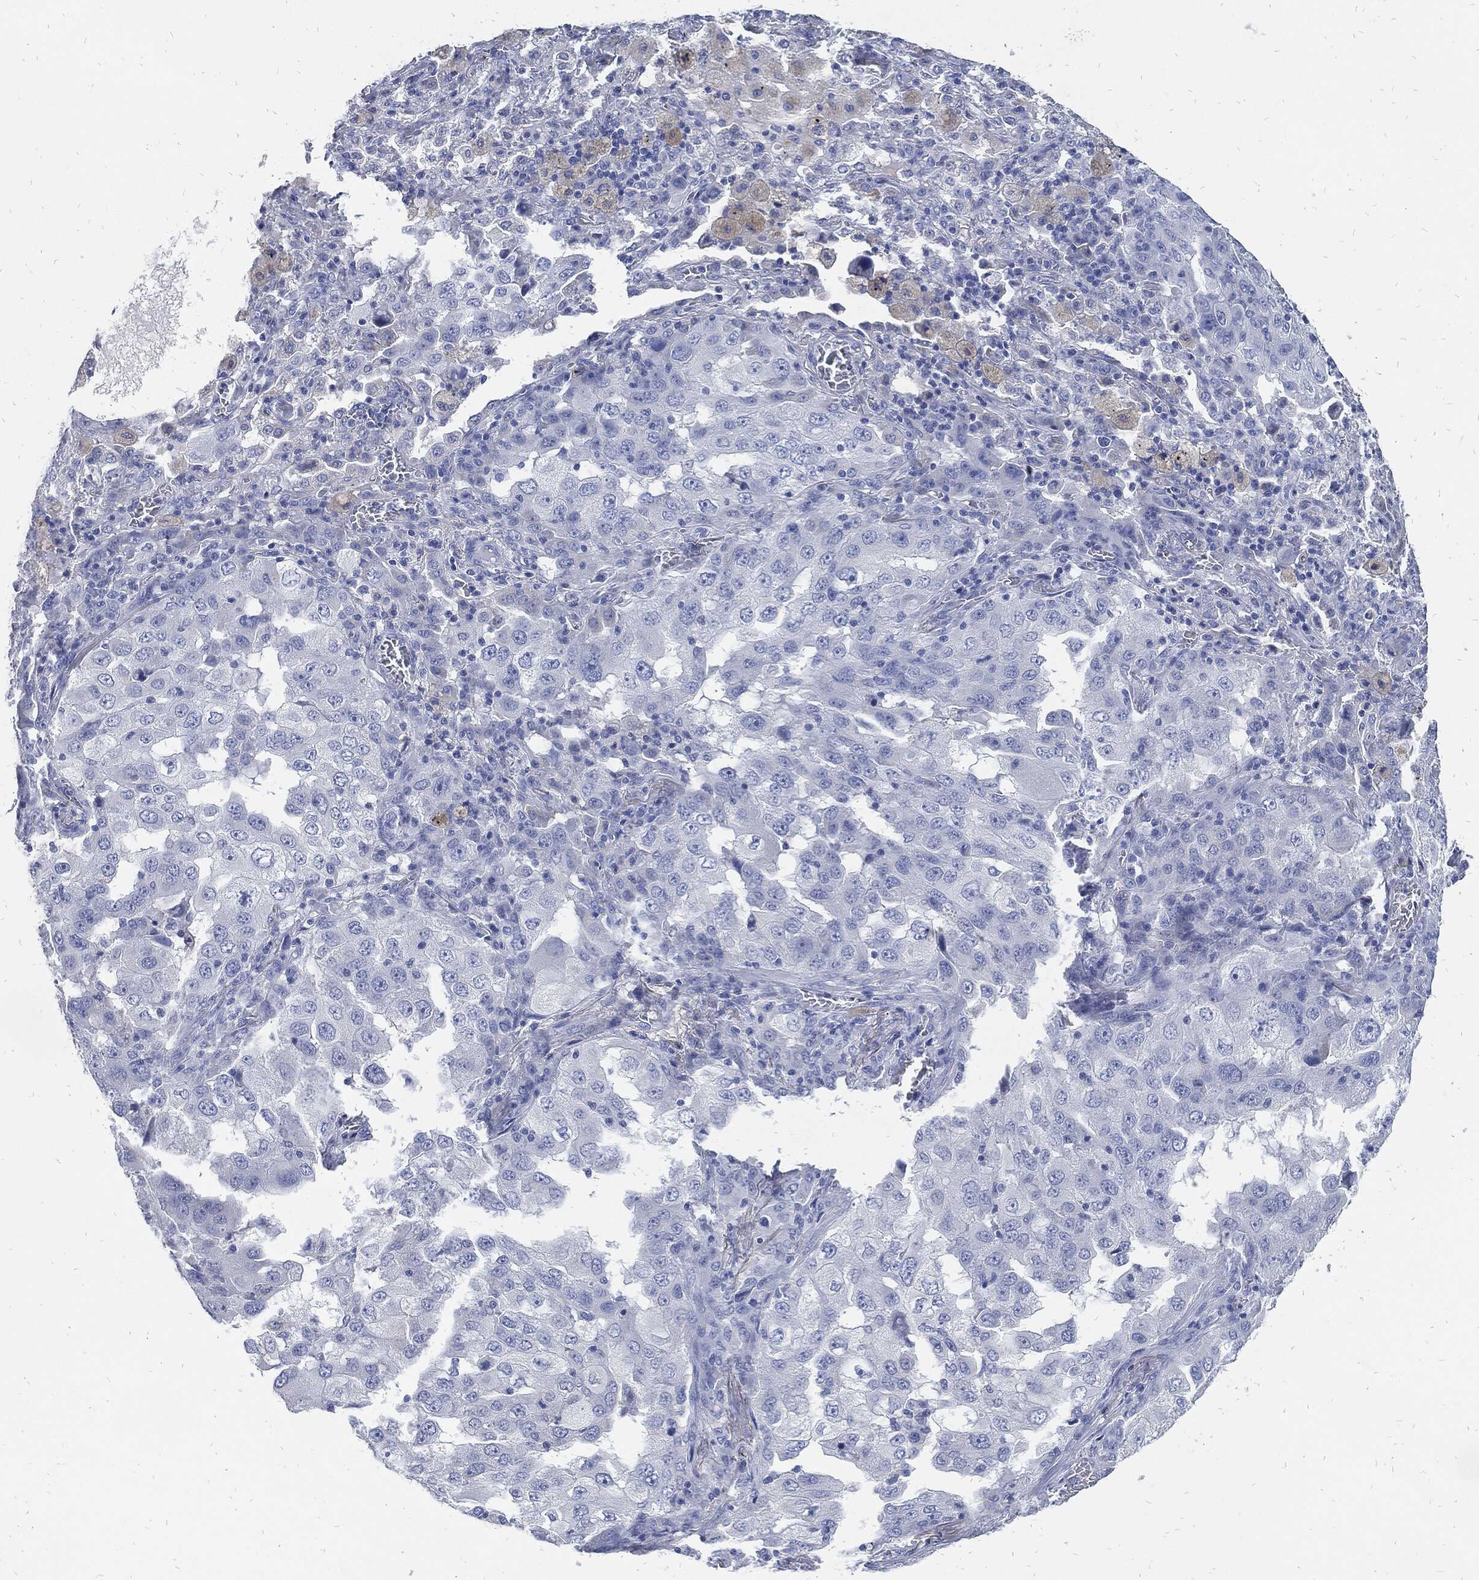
{"staining": {"intensity": "negative", "quantity": "none", "location": "none"}, "tissue": "lung cancer", "cell_type": "Tumor cells", "image_type": "cancer", "snomed": [{"axis": "morphology", "description": "Adenocarcinoma, NOS"}, {"axis": "topography", "description": "Lung"}], "caption": "This is an immunohistochemistry (IHC) histopathology image of human adenocarcinoma (lung). There is no staining in tumor cells.", "gene": "FABP4", "patient": {"sex": "female", "age": 61}}